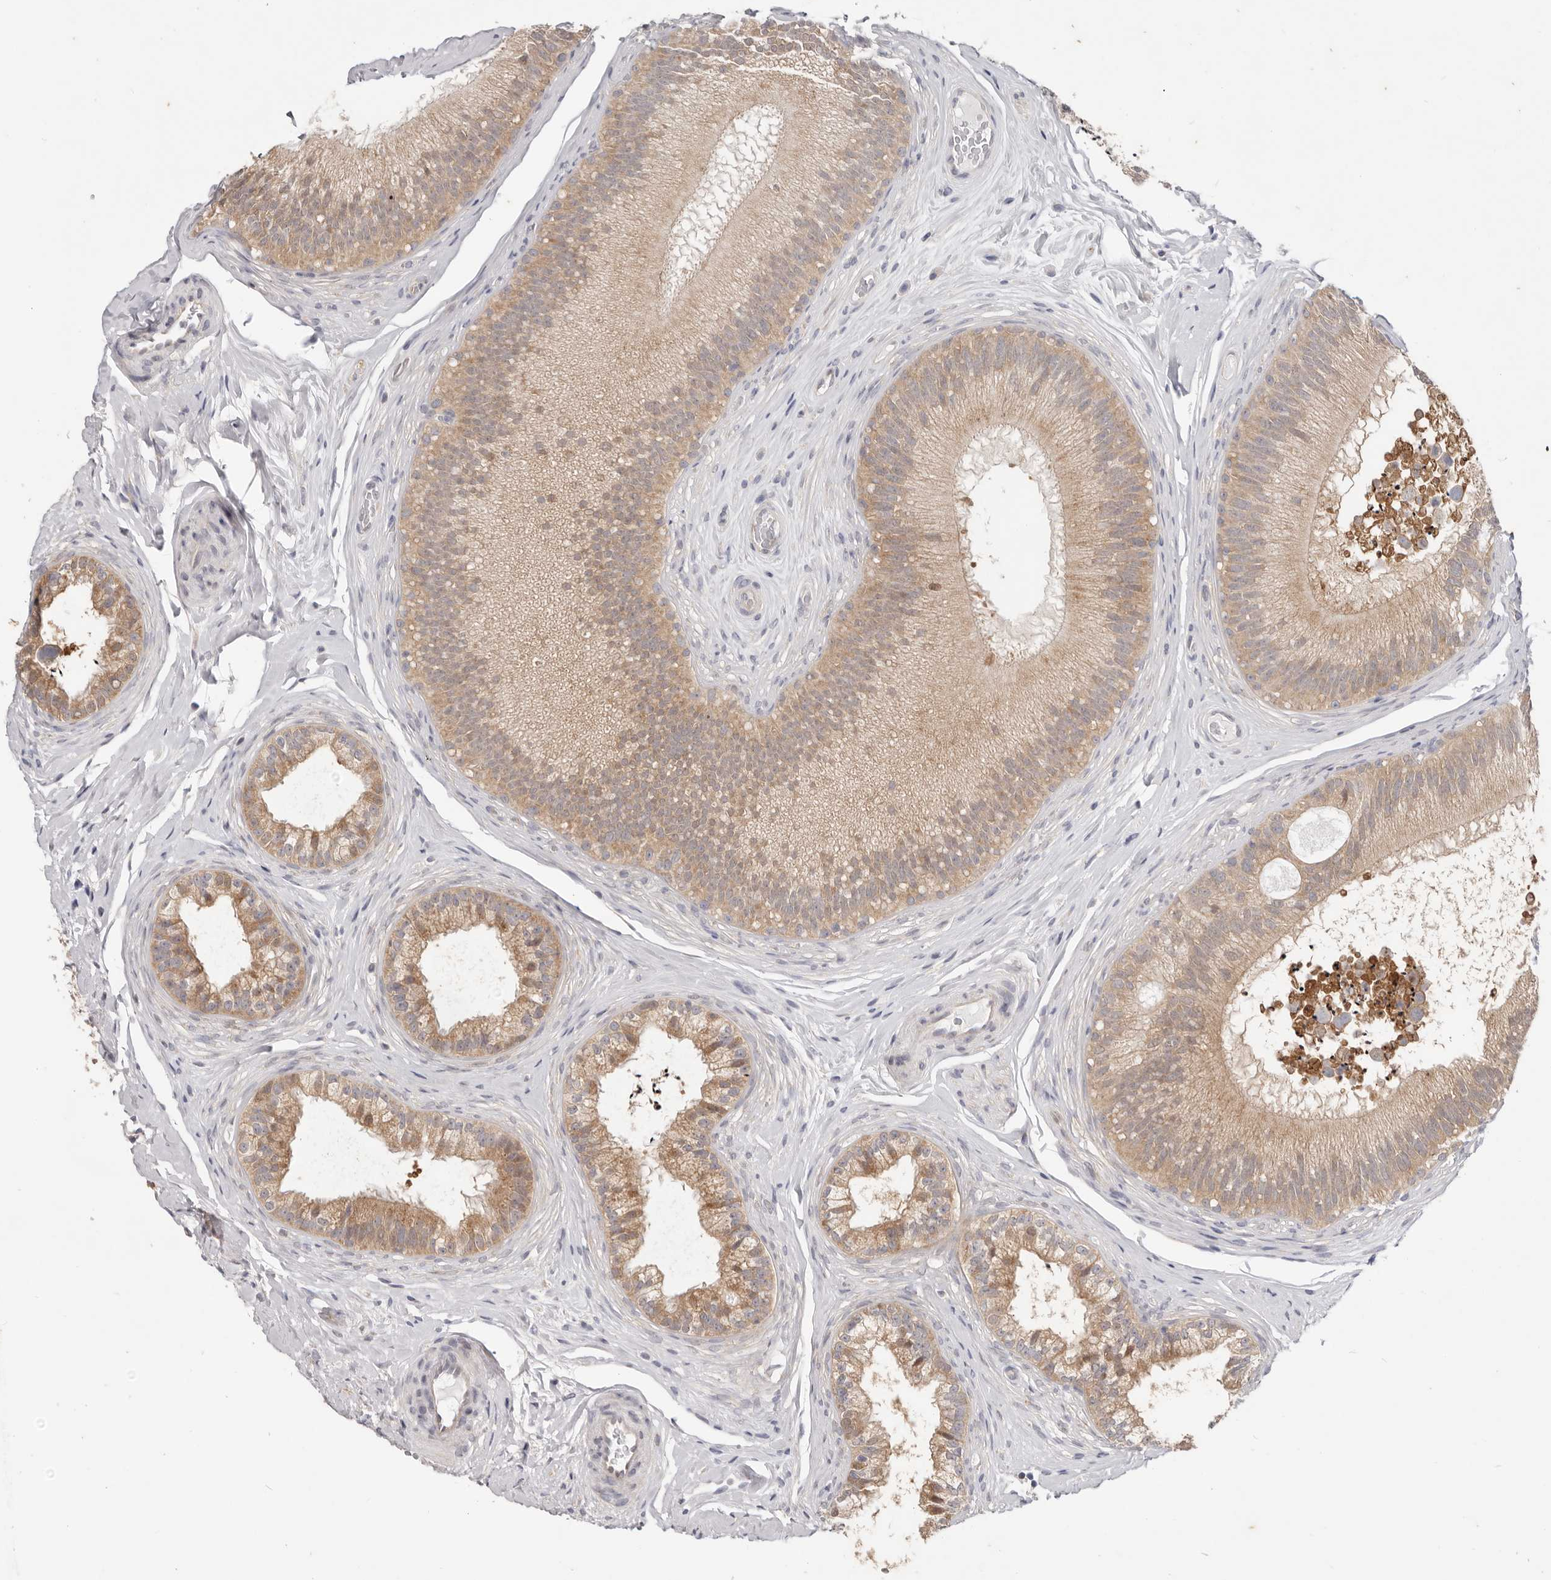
{"staining": {"intensity": "moderate", "quantity": ">75%", "location": "cytoplasmic/membranous"}, "tissue": "epididymis", "cell_type": "Glandular cells", "image_type": "normal", "snomed": [{"axis": "morphology", "description": "Normal tissue, NOS"}, {"axis": "topography", "description": "Epididymis"}], "caption": "Immunohistochemistry (IHC) (DAB (3,3'-diaminobenzidine)) staining of benign human epididymis exhibits moderate cytoplasmic/membranous protein expression in approximately >75% of glandular cells.", "gene": "WDR77", "patient": {"sex": "male", "age": 45}}